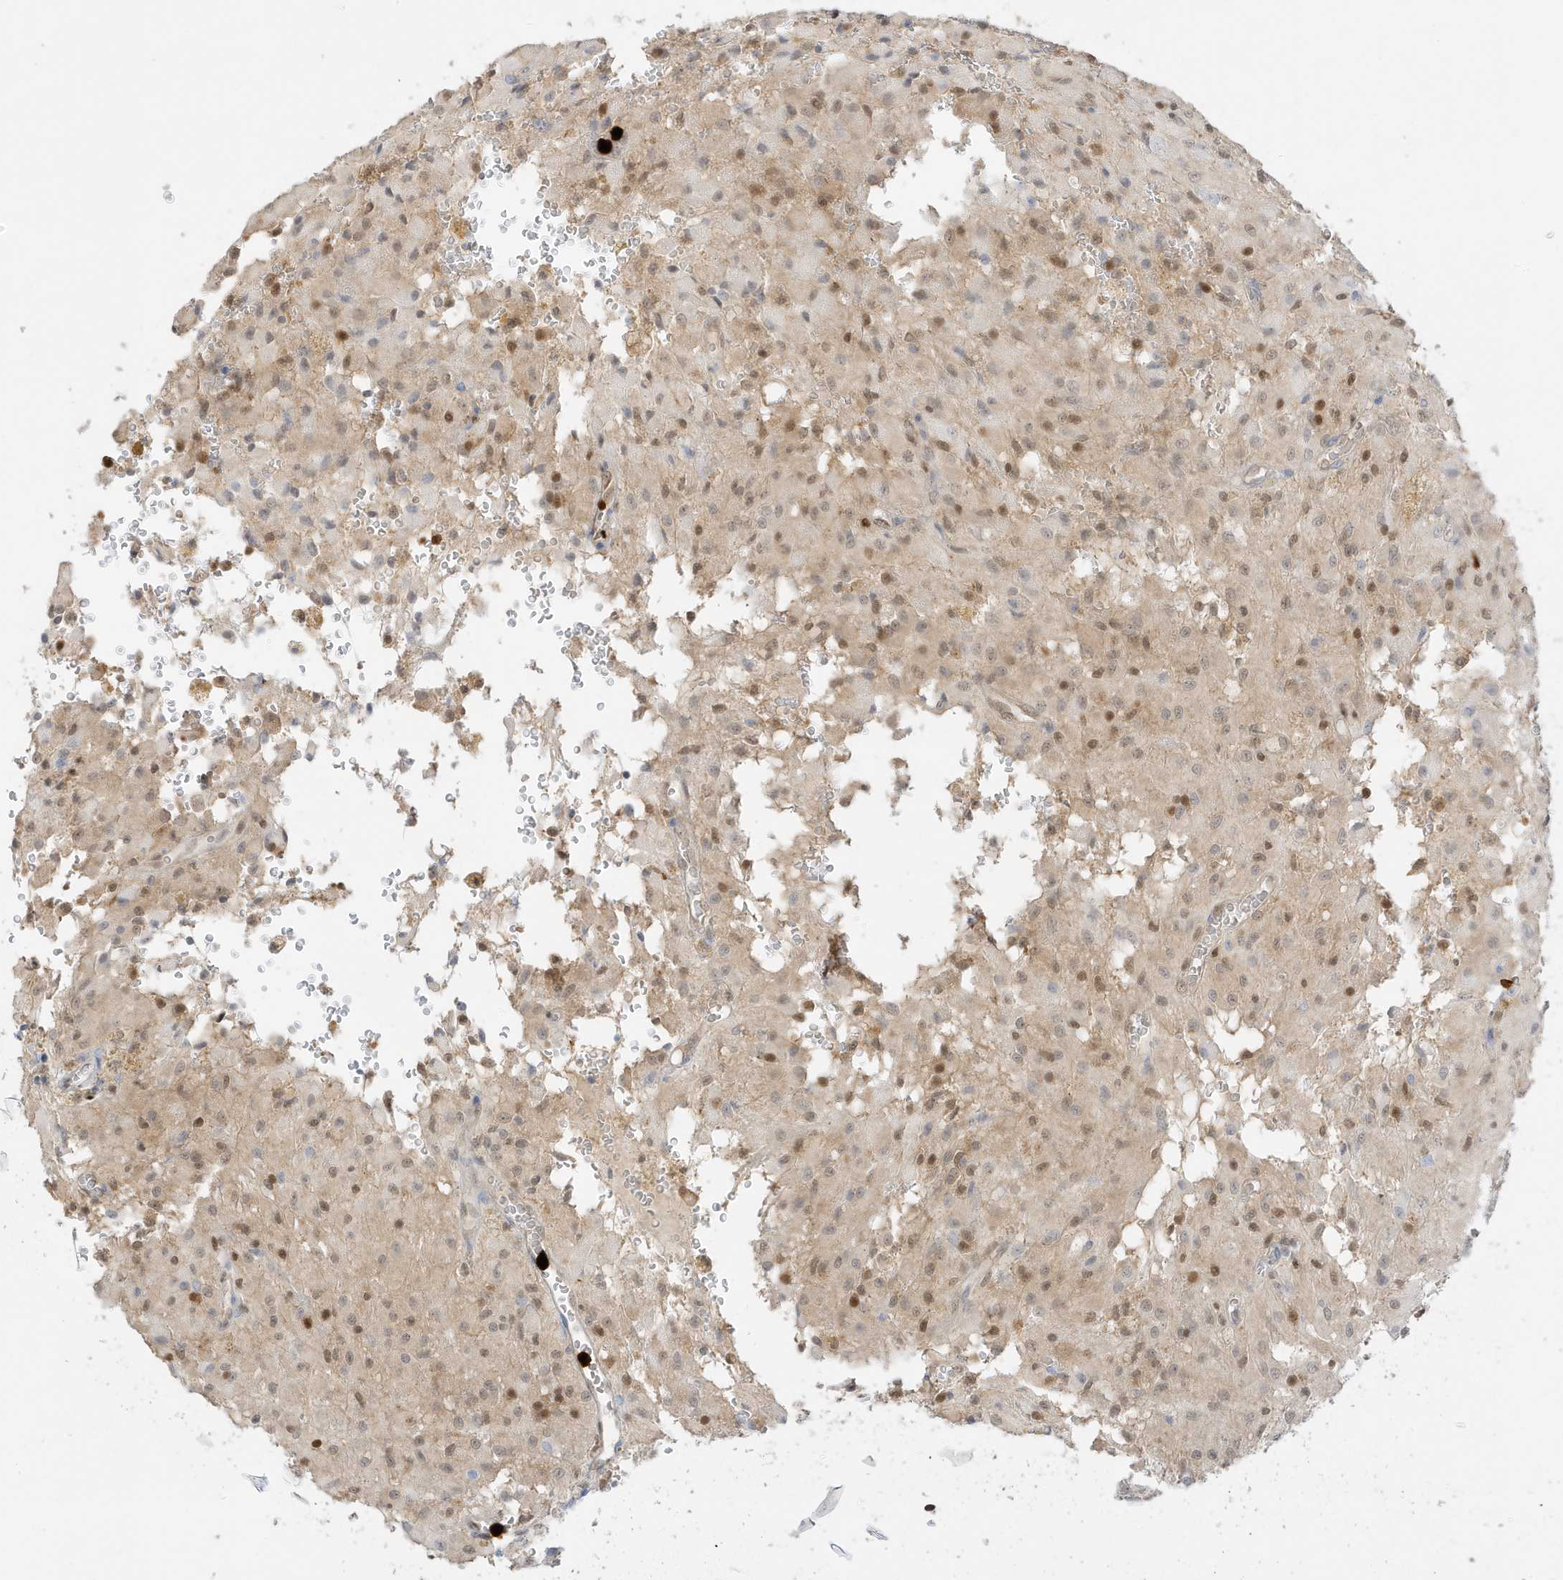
{"staining": {"intensity": "moderate", "quantity": ">75%", "location": "nuclear"}, "tissue": "glioma", "cell_type": "Tumor cells", "image_type": "cancer", "snomed": [{"axis": "morphology", "description": "Glioma, malignant, High grade"}, {"axis": "topography", "description": "Brain"}], "caption": "A medium amount of moderate nuclear positivity is seen in about >75% of tumor cells in glioma tissue.", "gene": "GCA", "patient": {"sex": "female", "age": 59}}